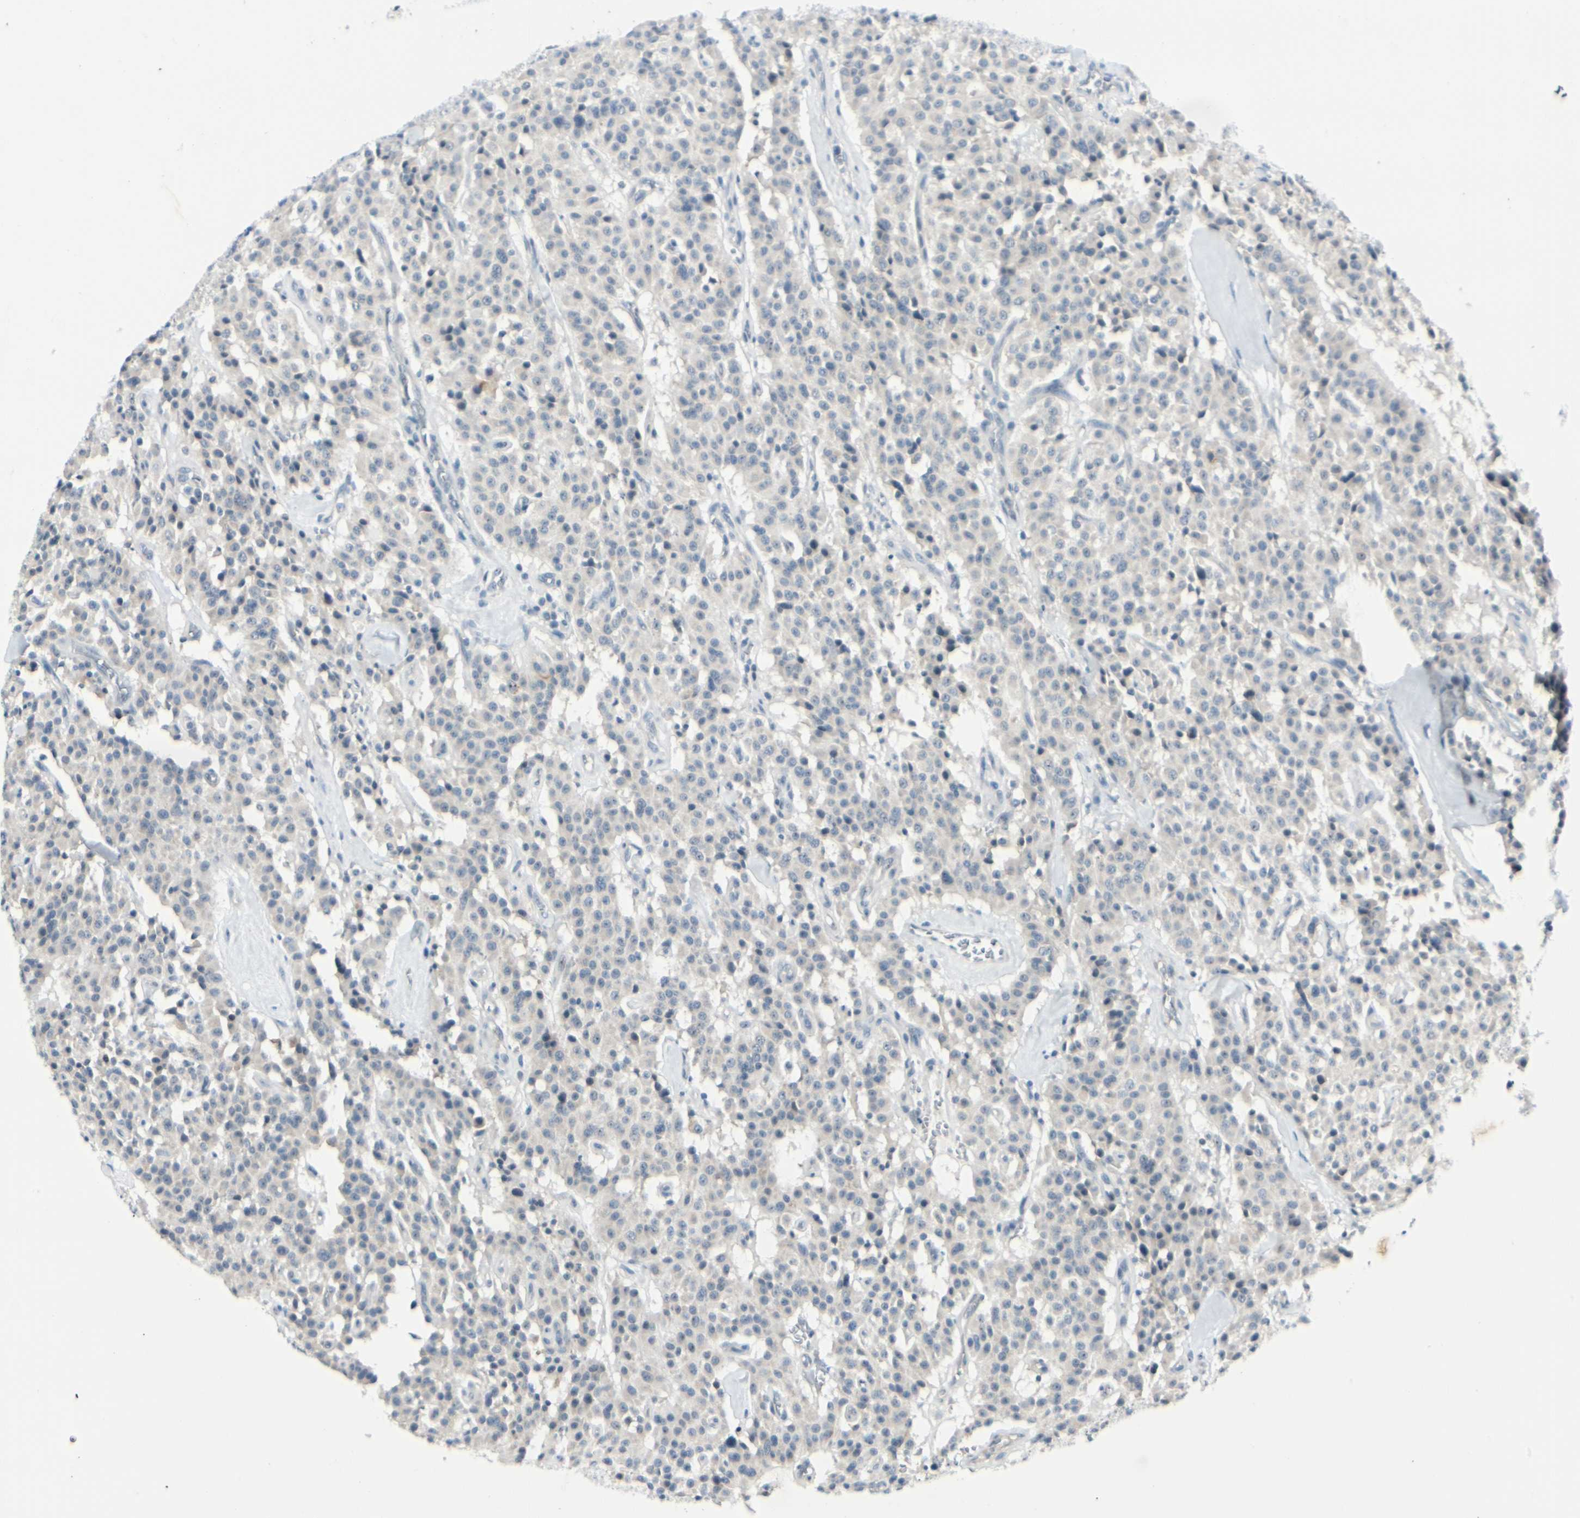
{"staining": {"intensity": "negative", "quantity": "none", "location": "none"}, "tissue": "carcinoid", "cell_type": "Tumor cells", "image_type": "cancer", "snomed": [{"axis": "morphology", "description": "Carcinoid, malignant, NOS"}, {"axis": "topography", "description": "Lung"}], "caption": "Tumor cells show no significant protein positivity in carcinoid.", "gene": "ZSCAN1", "patient": {"sex": "male", "age": 30}}